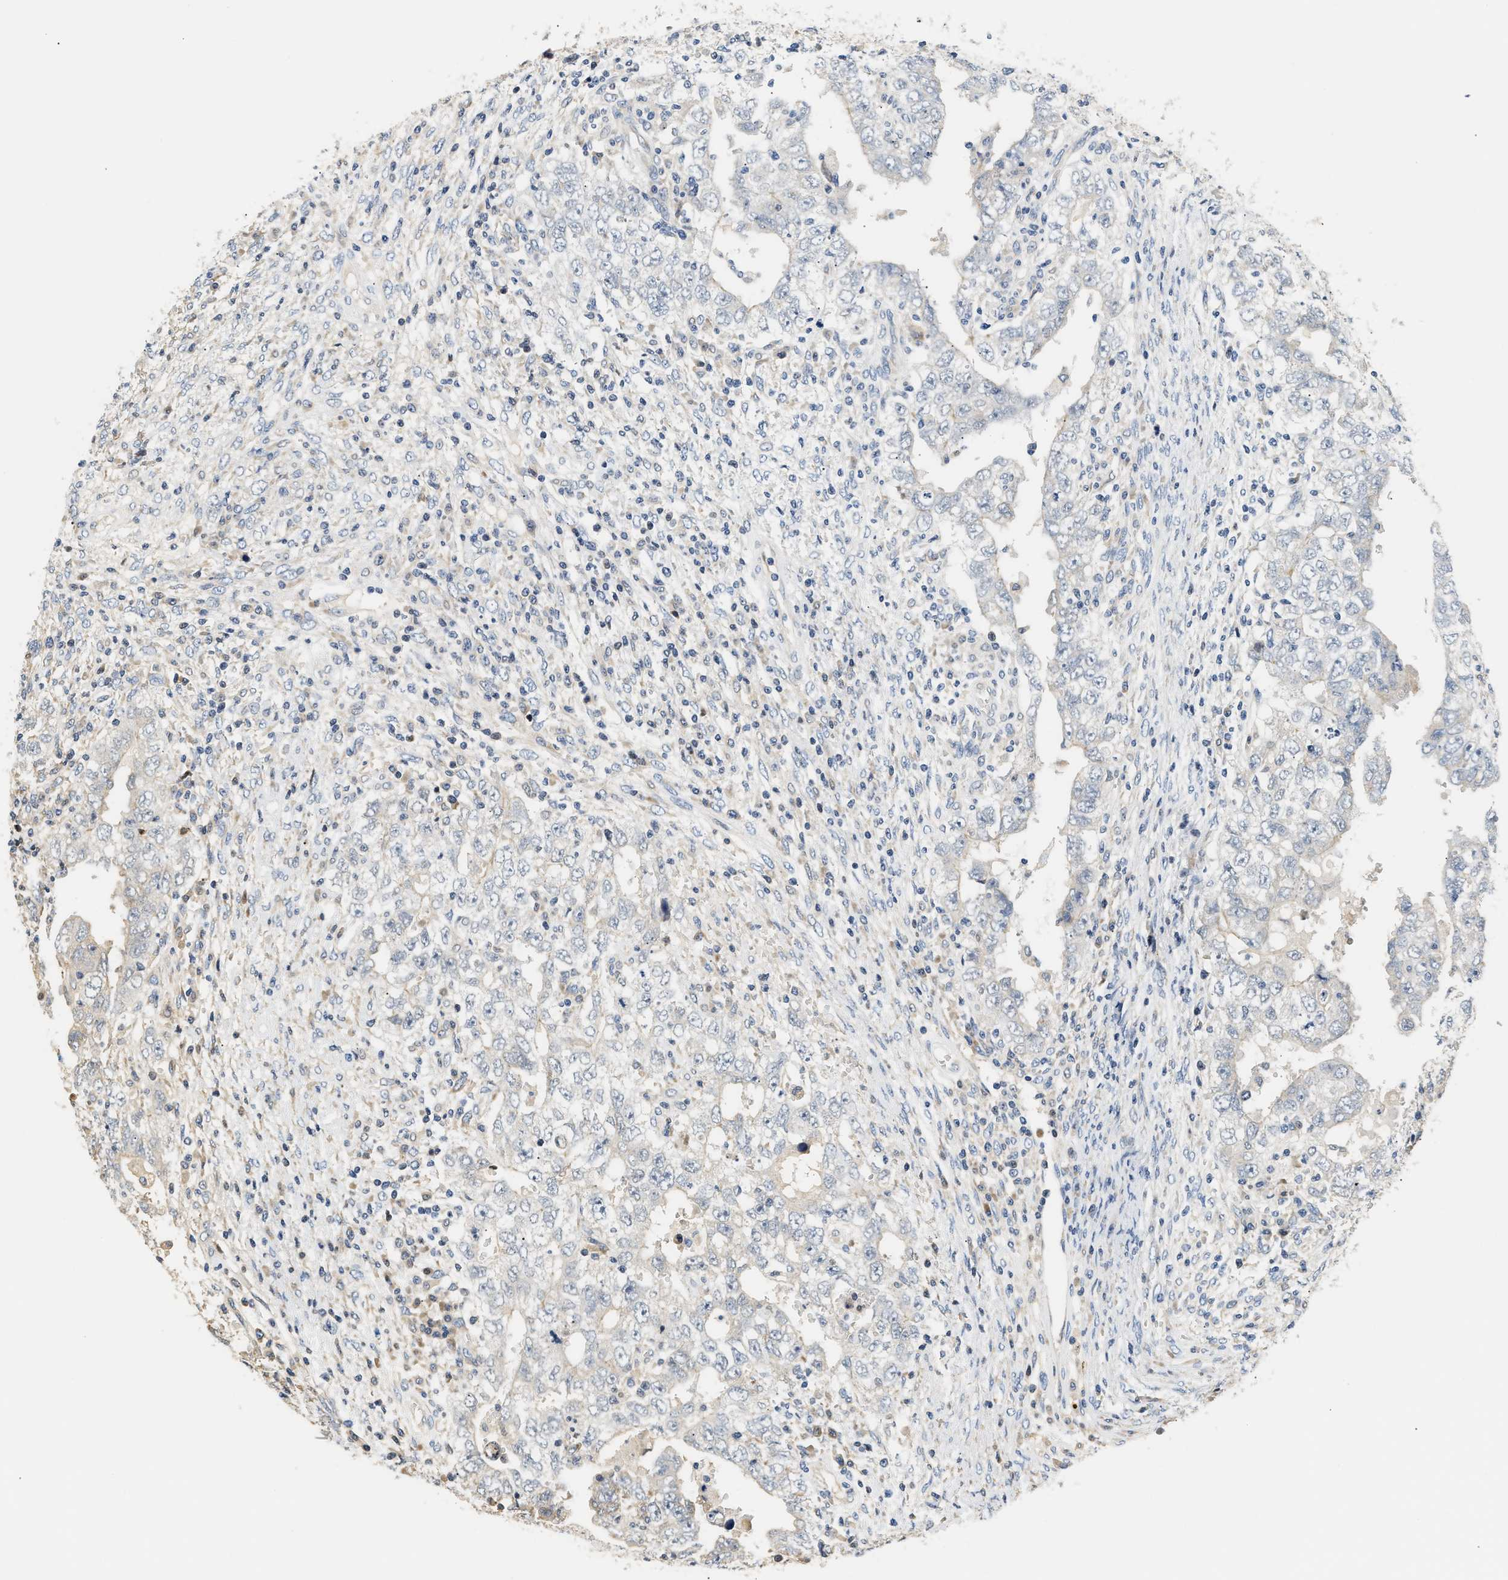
{"staining": {"intensity": "negative", "quantity": "none", "location": "none"}, "tissue": "testis cancer", "cell_type": "Tumor cells", "image_type": "cancer", "snomed": [{"axis": "morphology", "description": "Carcinoma, Embryonal, NOS"}, {"axis": "topography", "description": "Testis"}], "caption": "Immunohistochemistry (IHC) photomicrograph of neoplastic tissue: human testis embryonal carcinoma stained with DAB displays no significant protein expression in tumor cells. The staining is performed using DAB (3,3'-diaminobenzidine) brown chromogen with nuclei counter-stained in using hematoxylin.", "gene": "TNIP2", "patient": {"sex": "male", "age": 26}}